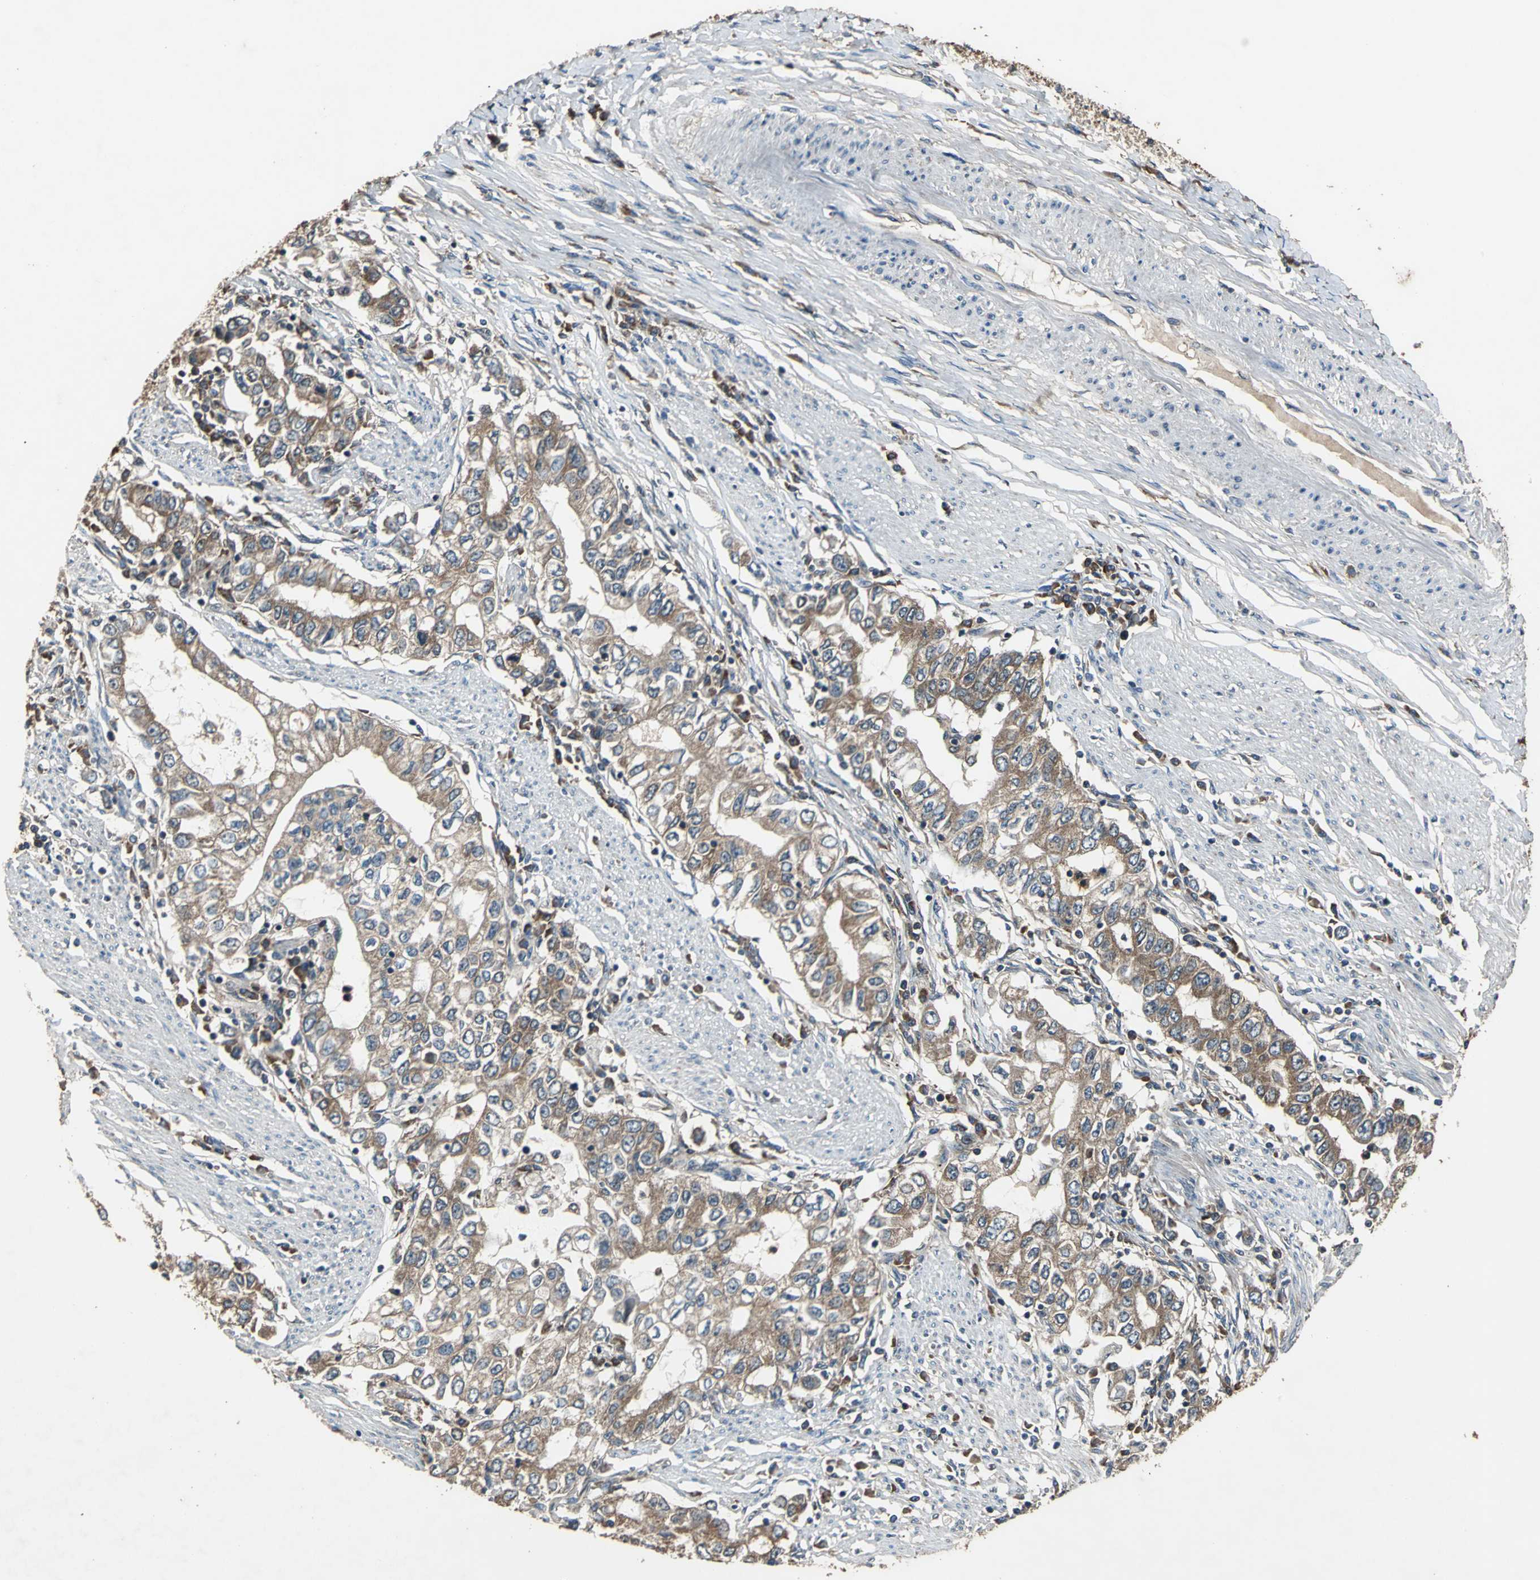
{"staining": {"intensity": "moderate", "quantity": ">75%", "location": "cytoplasmic/membranous"}, "tissue": "stomach cancer", "cell_type": "Tumor cells", "image_type": "cancer", "snomed": [{"axis": "morphology", "description": "Adenocarcinoma, NOS"}, {"axis": "topography", "description": "Stomach, lower"}], "caption": "A brown stain labels moderate cytoplasmic/membranous expression of a protein in stomach cancer tumor cells.", "gene": "ZNF608", "patient": {"sex": "female", "age": 72}}